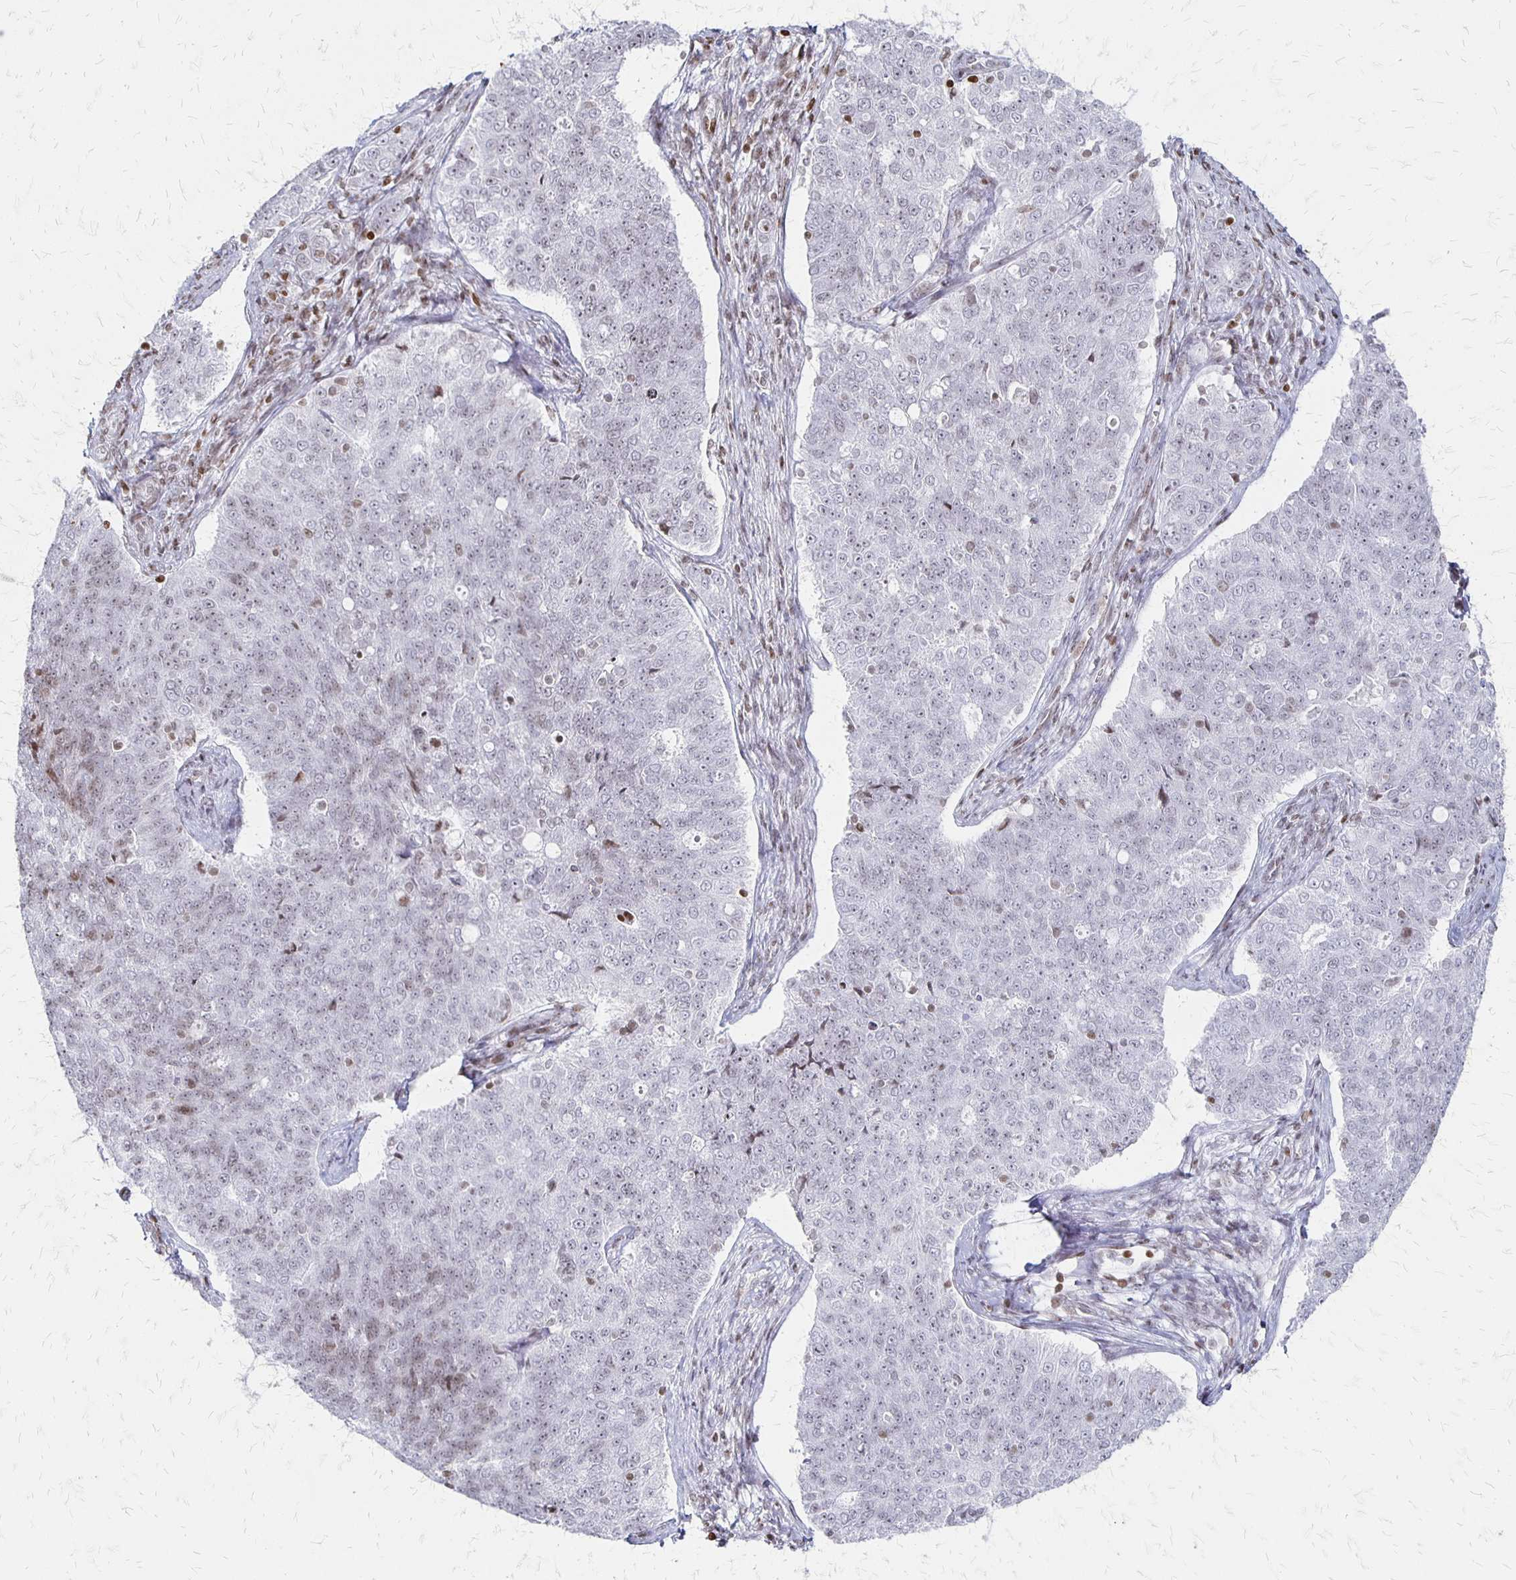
{"staining": {"intensity": "weak", "quantity": "<25%", "location": "nuclear"}, "tissue": "endometrial cancer", "cell_type": "Tumor cells", "image_type": "cancer", "snomed": [{"axis": "morphology", "description": "Adenocarcinoma, NOS"}, {"axis": "topography", "description": "Endometrium"}], "caption": "Image shows no protein staining in tumor cells of endometrial cancer (adenocarcinoma) tissue.", "gene": "ZNF280C", "patient": {"sex": "female", "age": 43}}